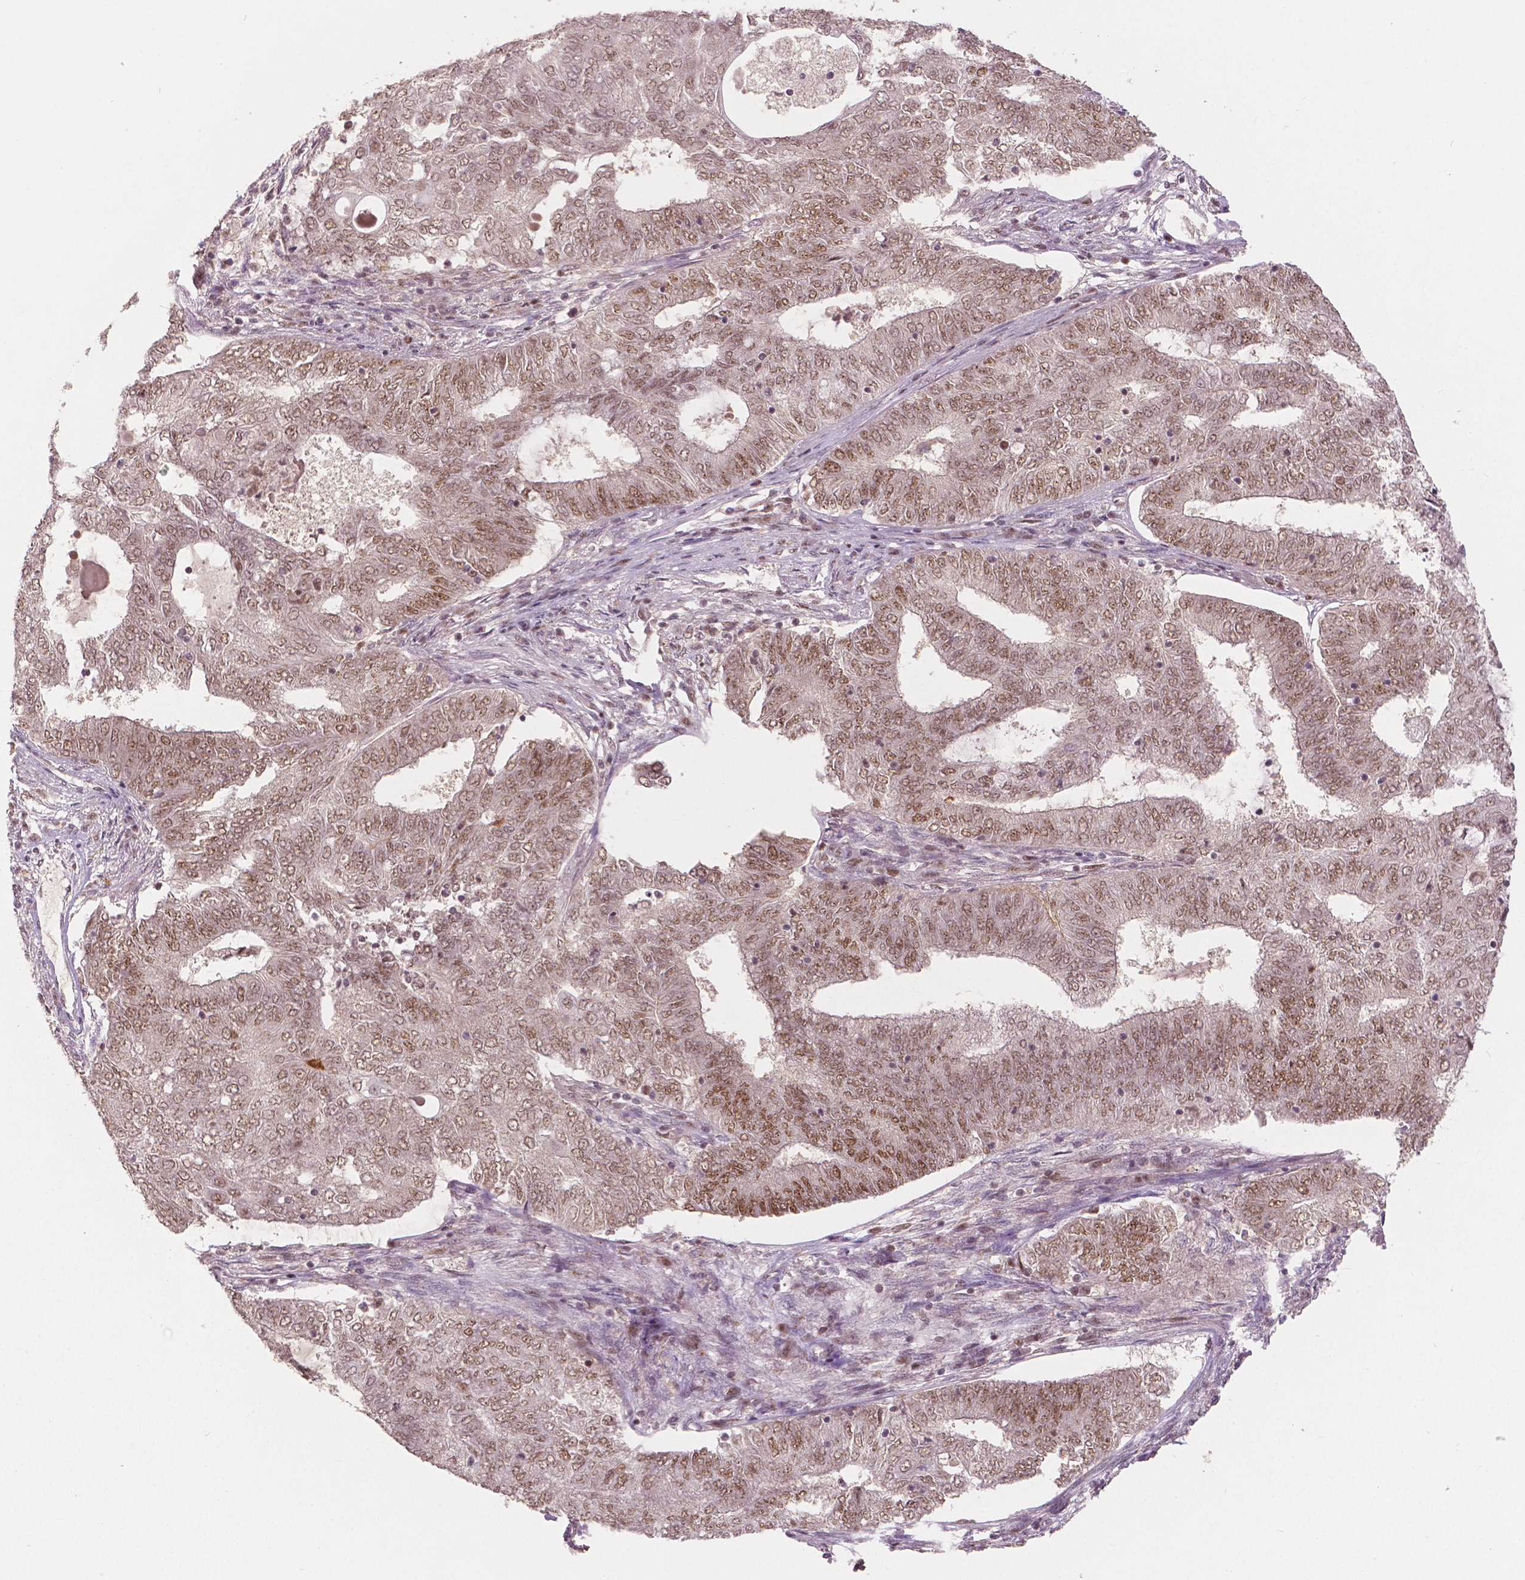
{"staining": {"intensity": "moderate", "quantity": ">75%", "location": "nuclear"}, "tissue": "endometrial cancer", "cell_type": "Tumor cells", "image_type": "cancer", "snomed": [{"axis": "morphology", "description": "Adenocarcinoma, NOS"}, {"axis": "topography", "description": "Endometrium"}], "caption": "Moderate nuclear expression for a protein is identified in approximately >75% of tumor cells of endometrial cancer (adenocarcinoma) using immunohistochemistry (IHC).", "gene": "NSD2", "patient": {"sex": "female", "age": 62}}